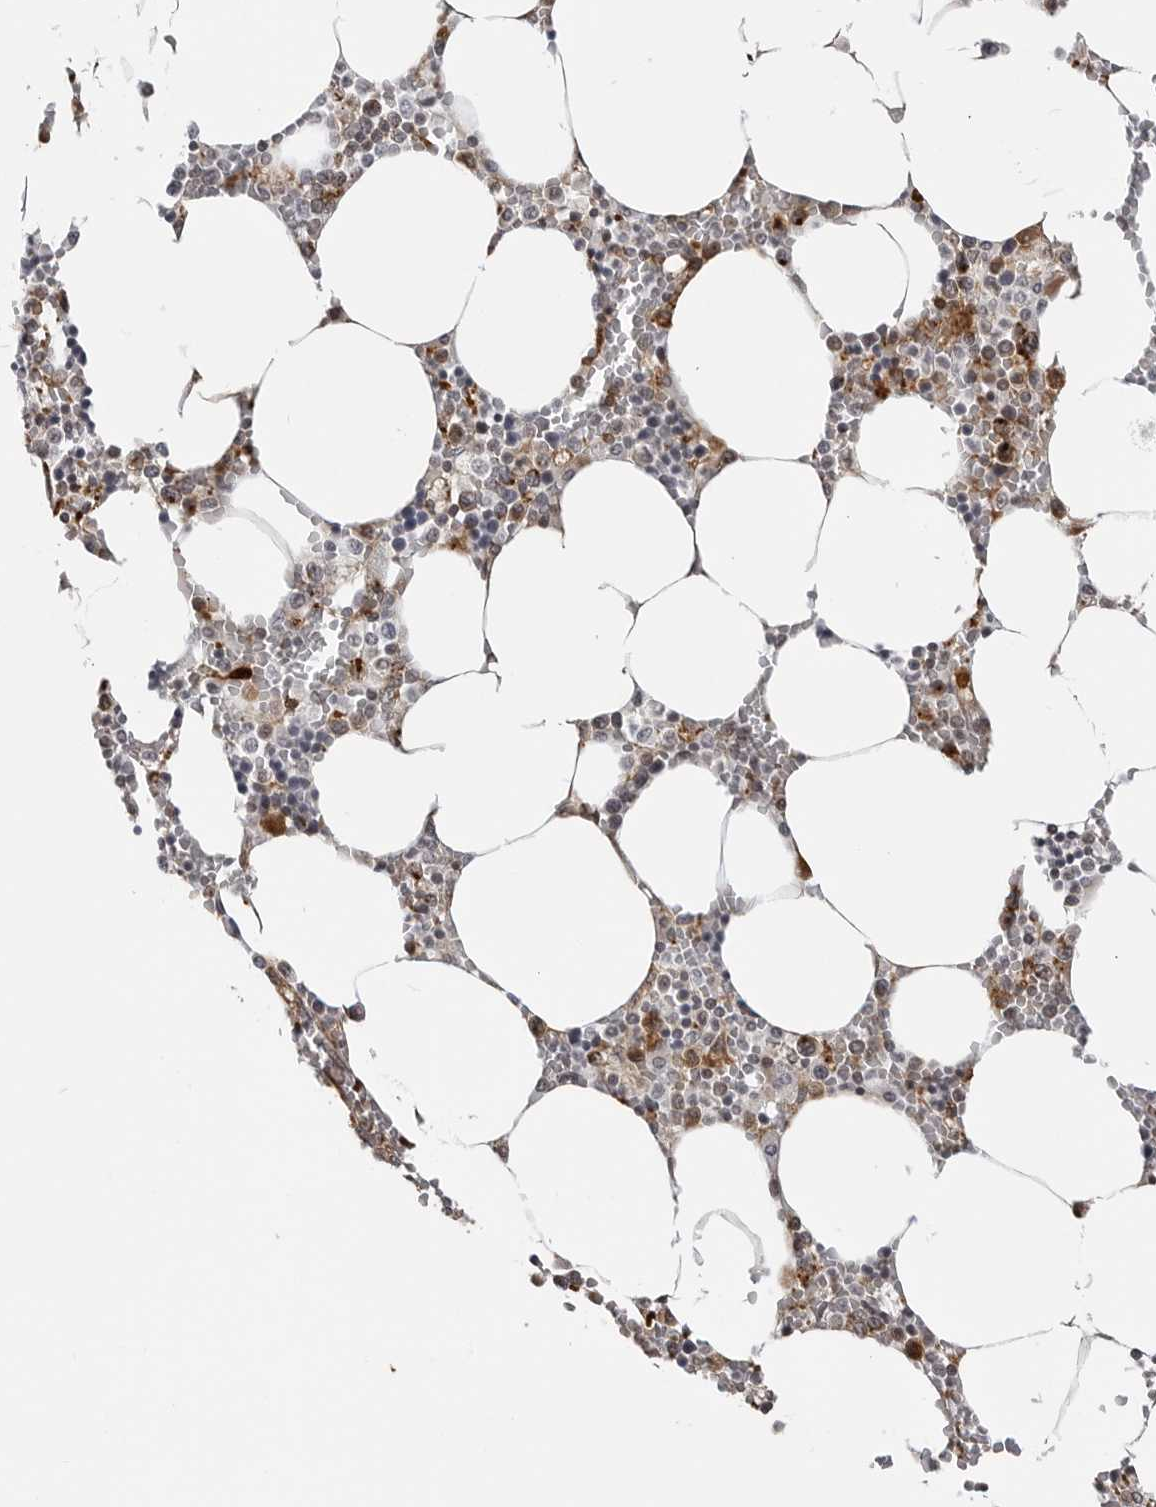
{"staining": {"intensity": "strong", "quantity": "<25%", "location": "cytoplasmic/membranous,nuclear"}, "tissue": "bone marrow", "cell_type": "Hematopoietic cells", "image_type": "normal", "snomed": [{"axis": "morphology", "description": "Normal tissue, NOS"}, {"axis": "topography", "description": "Bone marrow"}], "caption": "A high-resolution photomicrograph shows immunohistochemistry (IHC) staining of normal bone marrow, which exhibits strong cytoplasmic/membranous,nuclear positivity in about <25% of hematopoietic cells. (DAB = brown stain, brightfield microscopy at high magnification).", "gene": "CXCR5", "patient": {"sex": "male", "age": 70}}